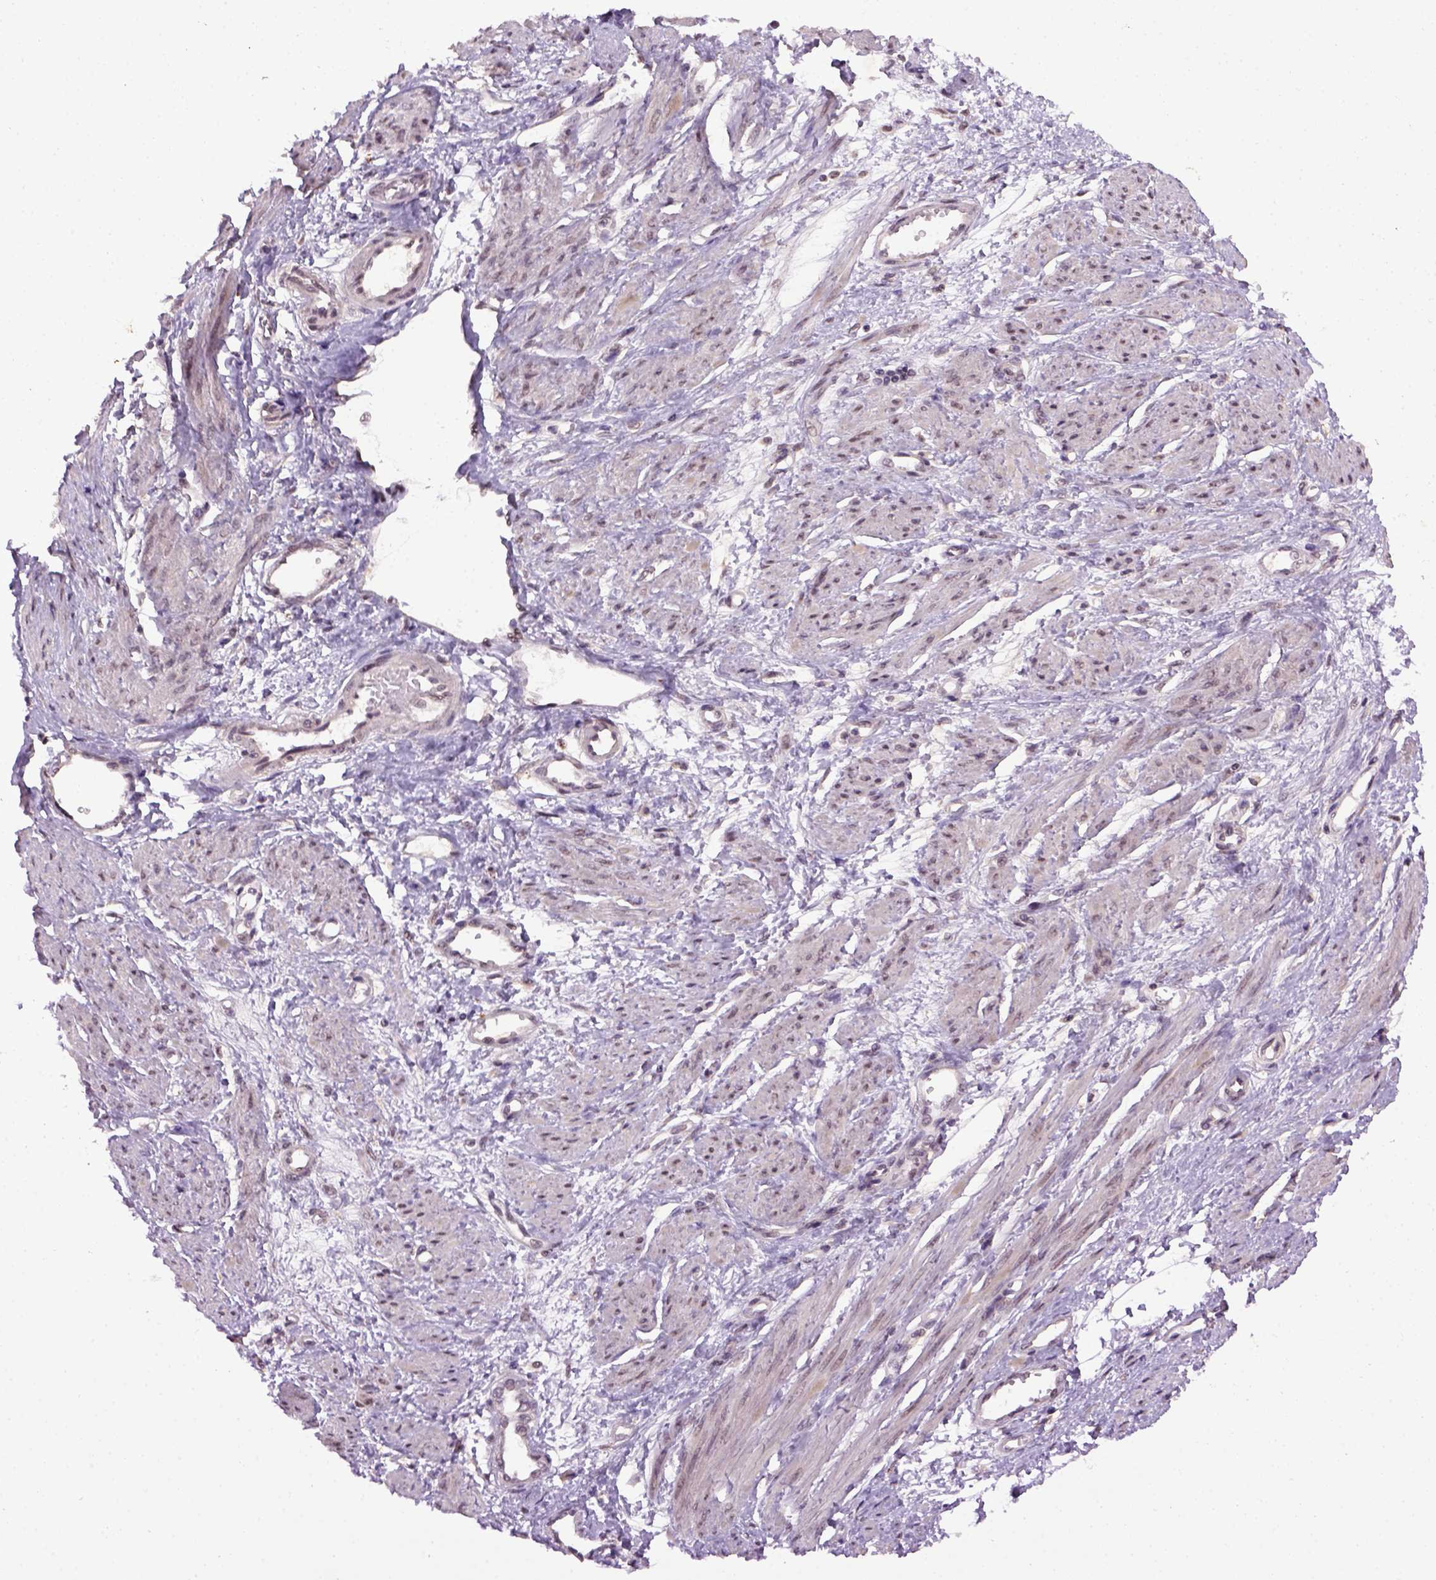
{"staining": {"intensity": "weak", "quantity": "25%-75%", "location": "nuclear"}, "tissue": "smooth muscle", "cell_type": "Smooth muscle cells", "image_type": "normal", "snomed": [{"axis": "morphology", "description": "Normal tissue, NOS"}, {"axis": "topography", "description": "Smooth muscle"}, {"axis": "topography", "description": "Uterus"}], "caption": "Immunohistochemical staining of unremarkable smooth muscle exhibits 25%-75% levels of weak nuclear protein positivity in about 25%-75% of smooth muscle cells. The protein of interest is shown in brown color, while the nuclei are stained blue.", "gene": "RAB43", "patient": {"sex": "female", "age": 39}}